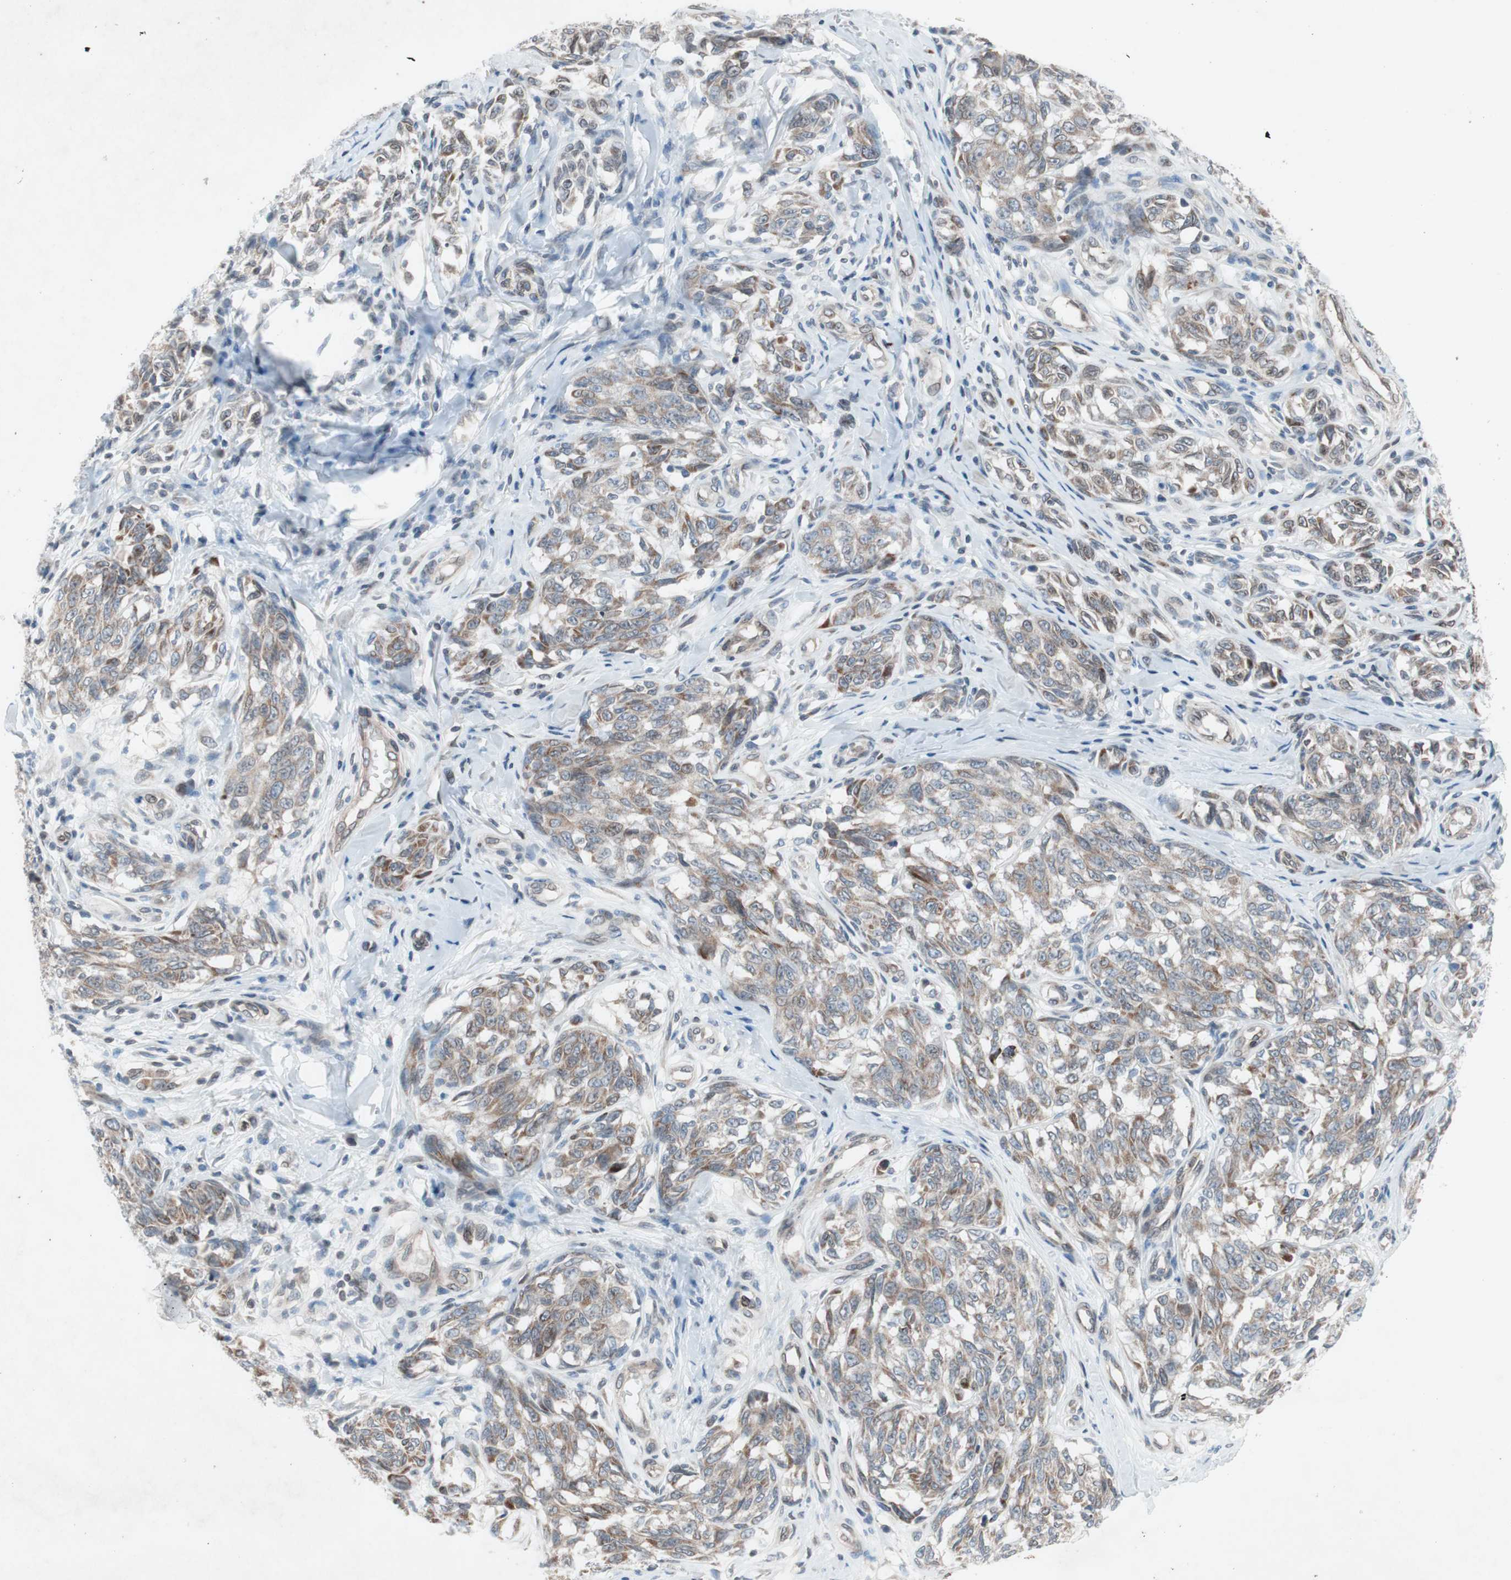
{"staining": {"intensity": "weak", "quantity": "25%-75%", "location": "cytoplasmic/membranous"}, "tissue": "melanoma", "cell_type": "Tumor cells", "image_type": "cancer", "snomed": [{"axis": "morphology", "description": "Malignant melanoma, NOS"}, {"axis": "topography", "description": "Skin"}], "caption": "IHC histopathology image of malignant melanoma stained for a protein (brown), which demonstrates low levels of weak cytoplasmic/membranous staining in about 25%-75% of tumor cells.", "gene": "ARNT2", "patient": {"sex": "female", "age": 64}}